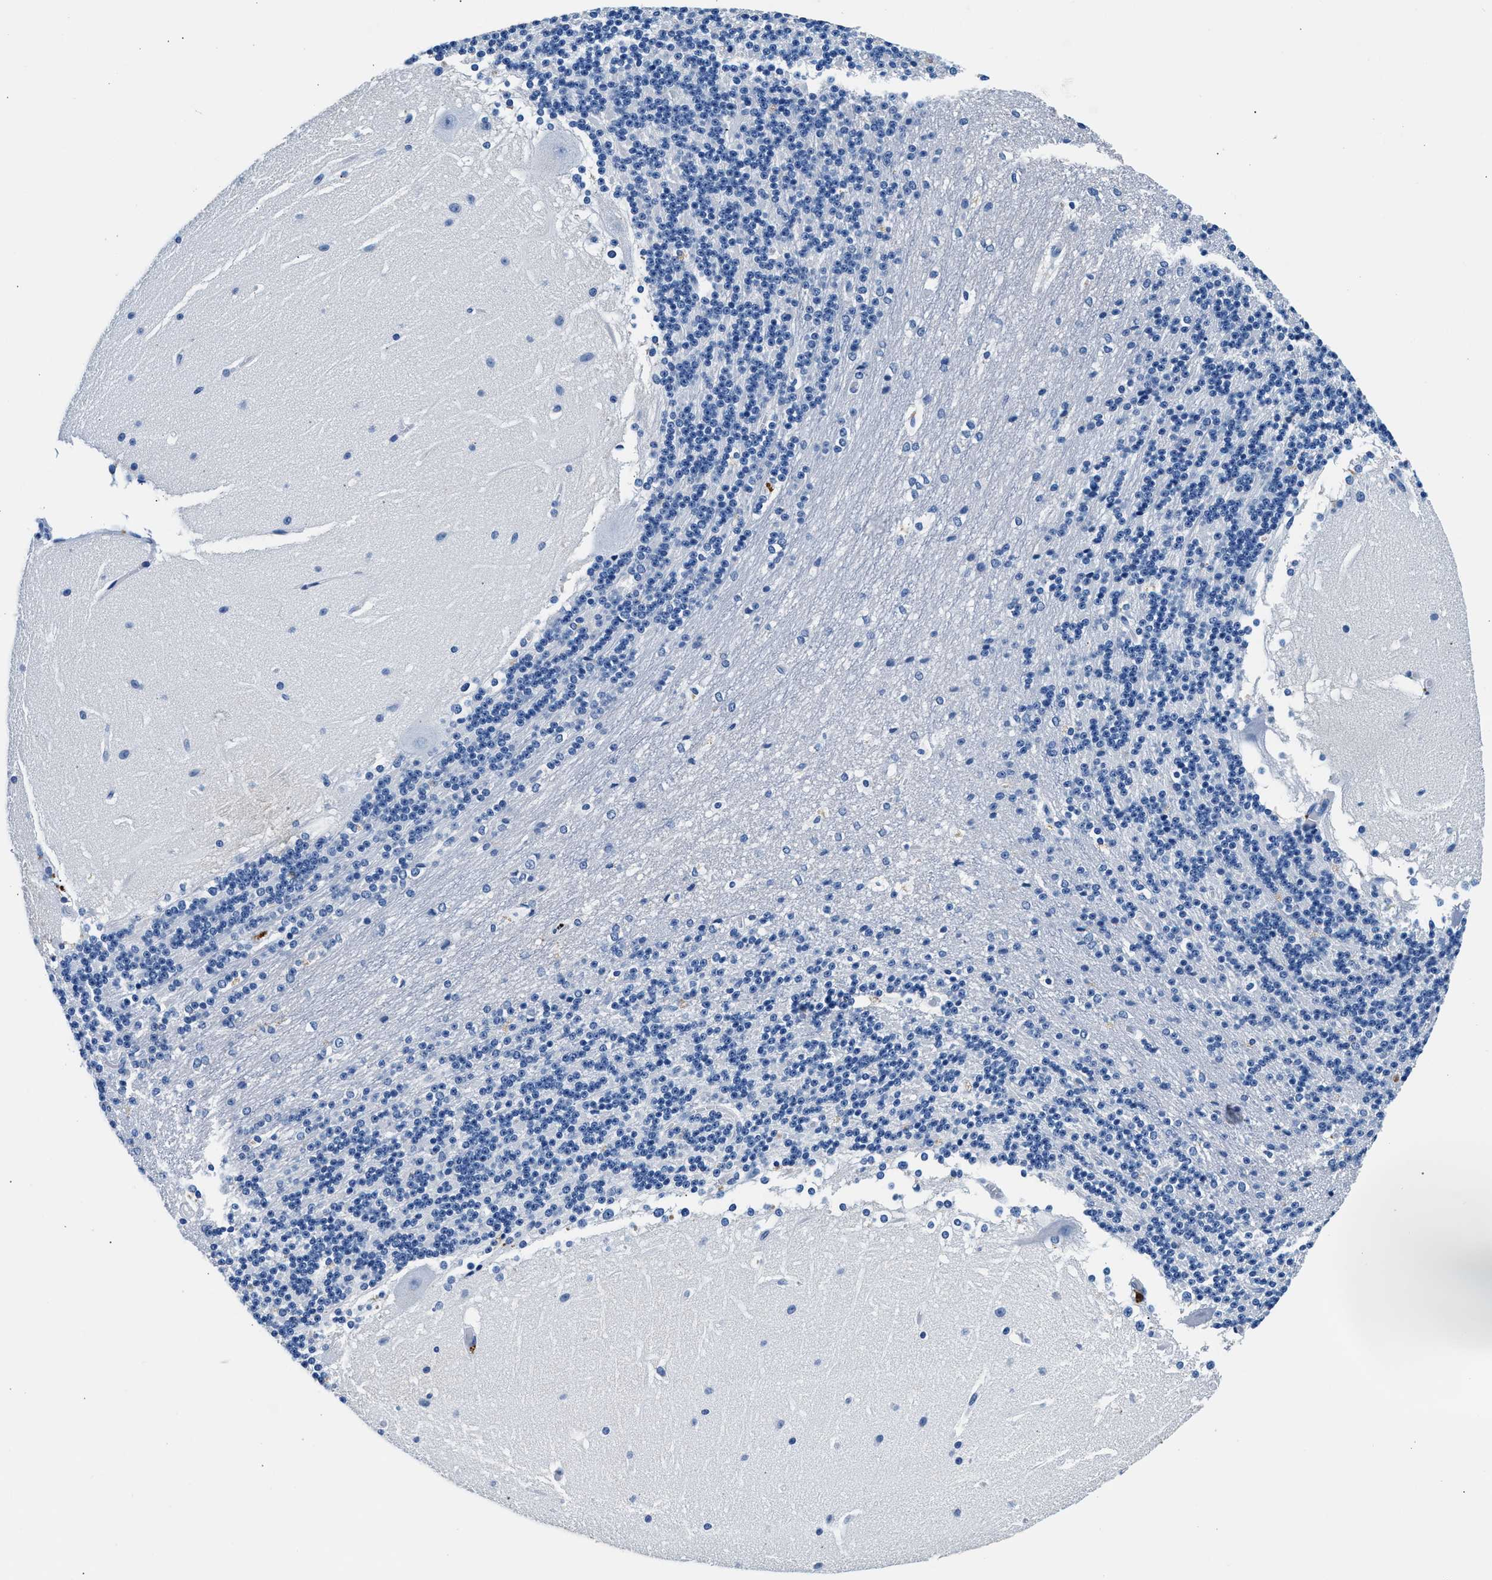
{"staining": {"intensity": "negative", "quantity": "none", "location": "none"}, "tissue": "cerebellum", "cell_type": "Cells in granular layer", "image_type": "normal", "snomed": [{"axis": "morphology", "description": "Normal tissue, NOS"}, {"axis": "topography", "description": "Cerebellum"}], "caption": "The immunohistochemistry image has no significant positivity in cells in granular layer of cerebellum.", "gene": "TNR", "patient": {"sex": "female", "age": 19}}